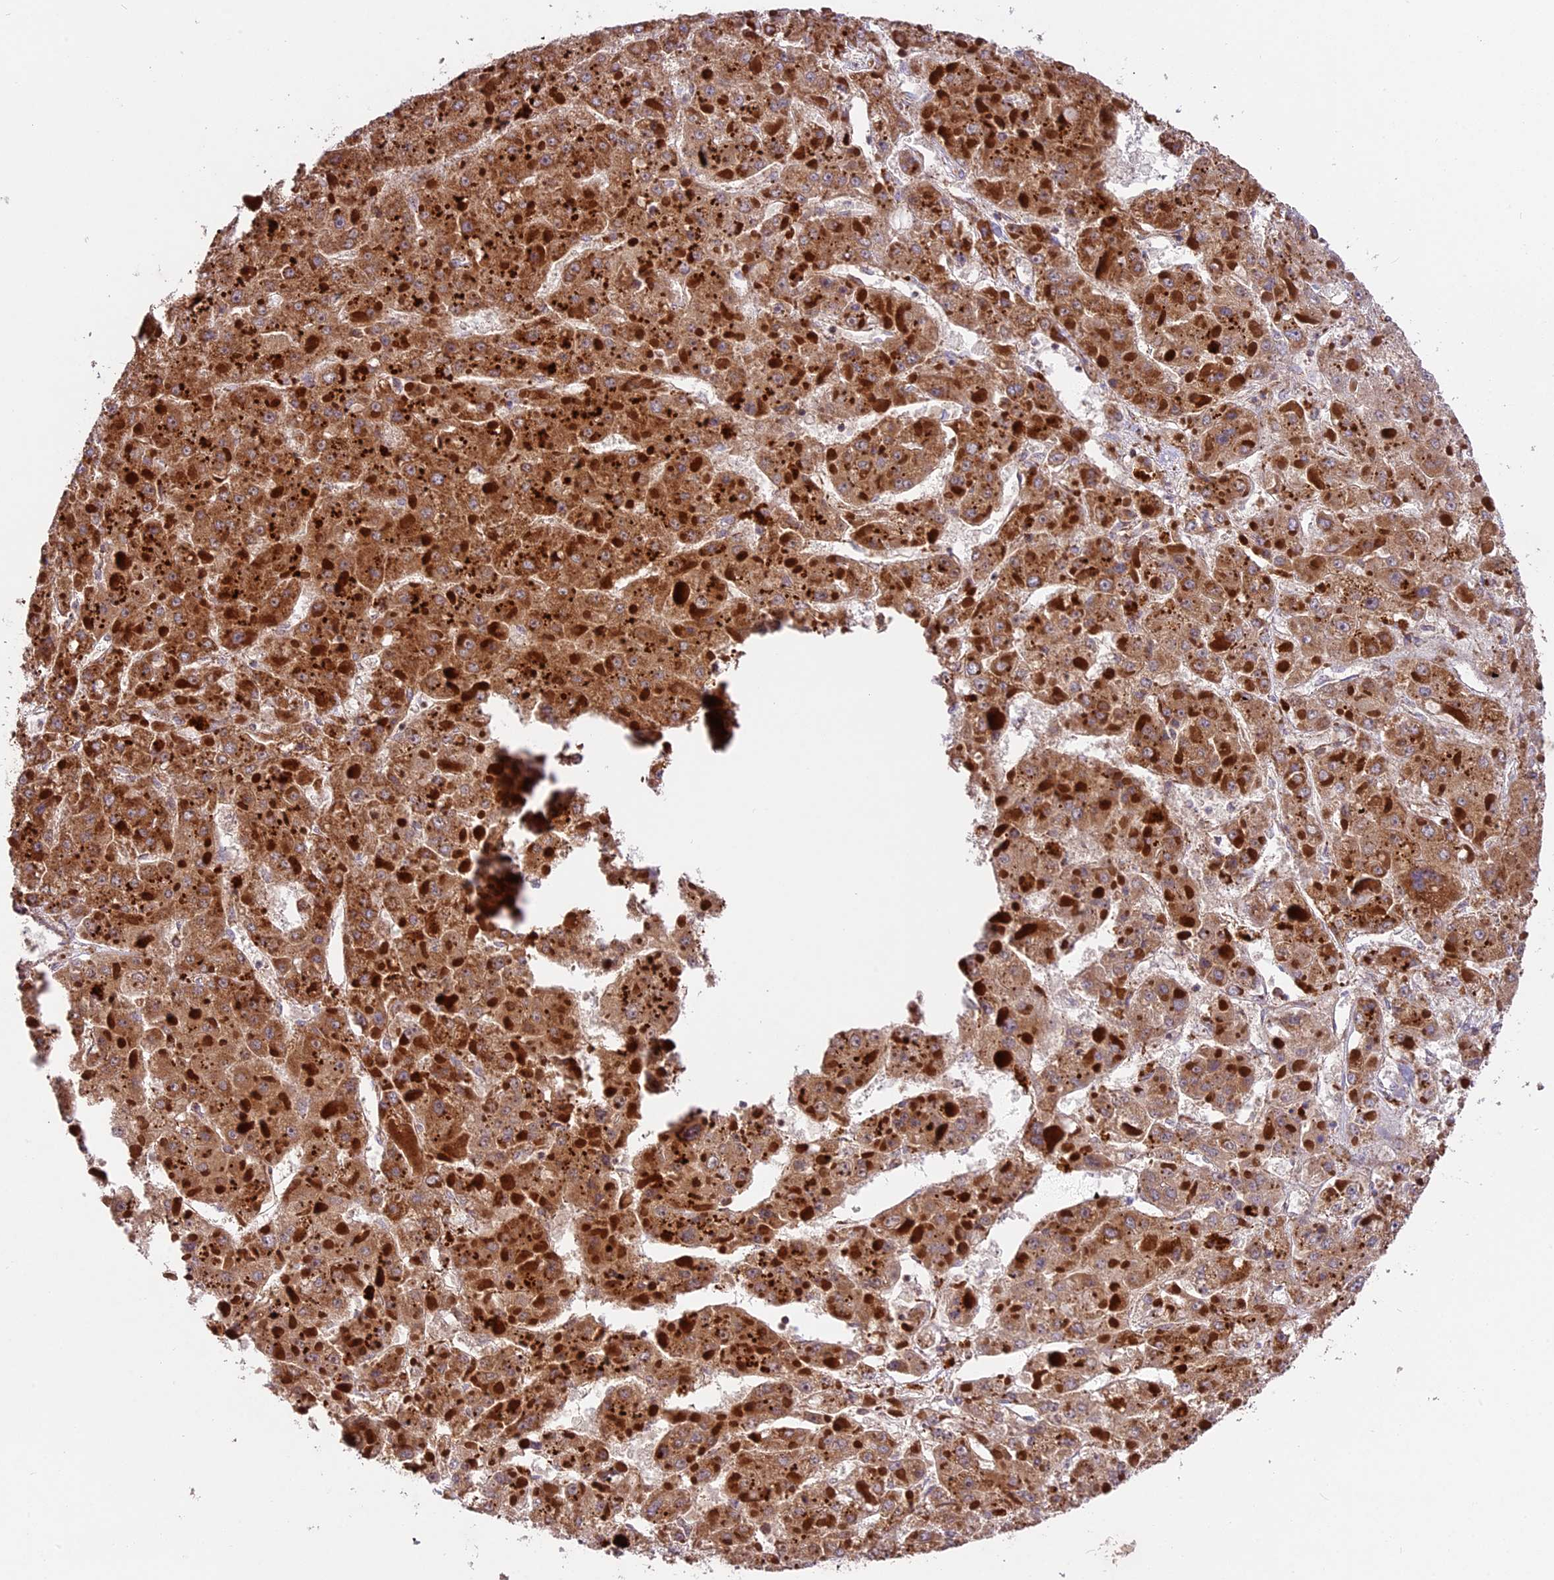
{"staining": {"intensity": "strong", "quantity": ">75%", "location": "cytoplasmic/membranous"}, "tissue": "liver cancer", "cell_type": "Tumor cells", "image_type": "cancer", "snomed": [{"axis": "morphology", "description": "Carcinoma, Hepatocellular, NOS"}, {"axis": "topography", "description": "Liver"}], "caption": "This micrograph demonstrates liver cancer (hepatocellular carcinoma) stained with immunohistochemistry to label a protein in brown. The cytoplasmic/membranous of tumor cells show strong positivity for the protein. Nuclei are counter-stained blue.", "gene": "NDUFA8", "patient": {"sex": "female", "age": 73}}